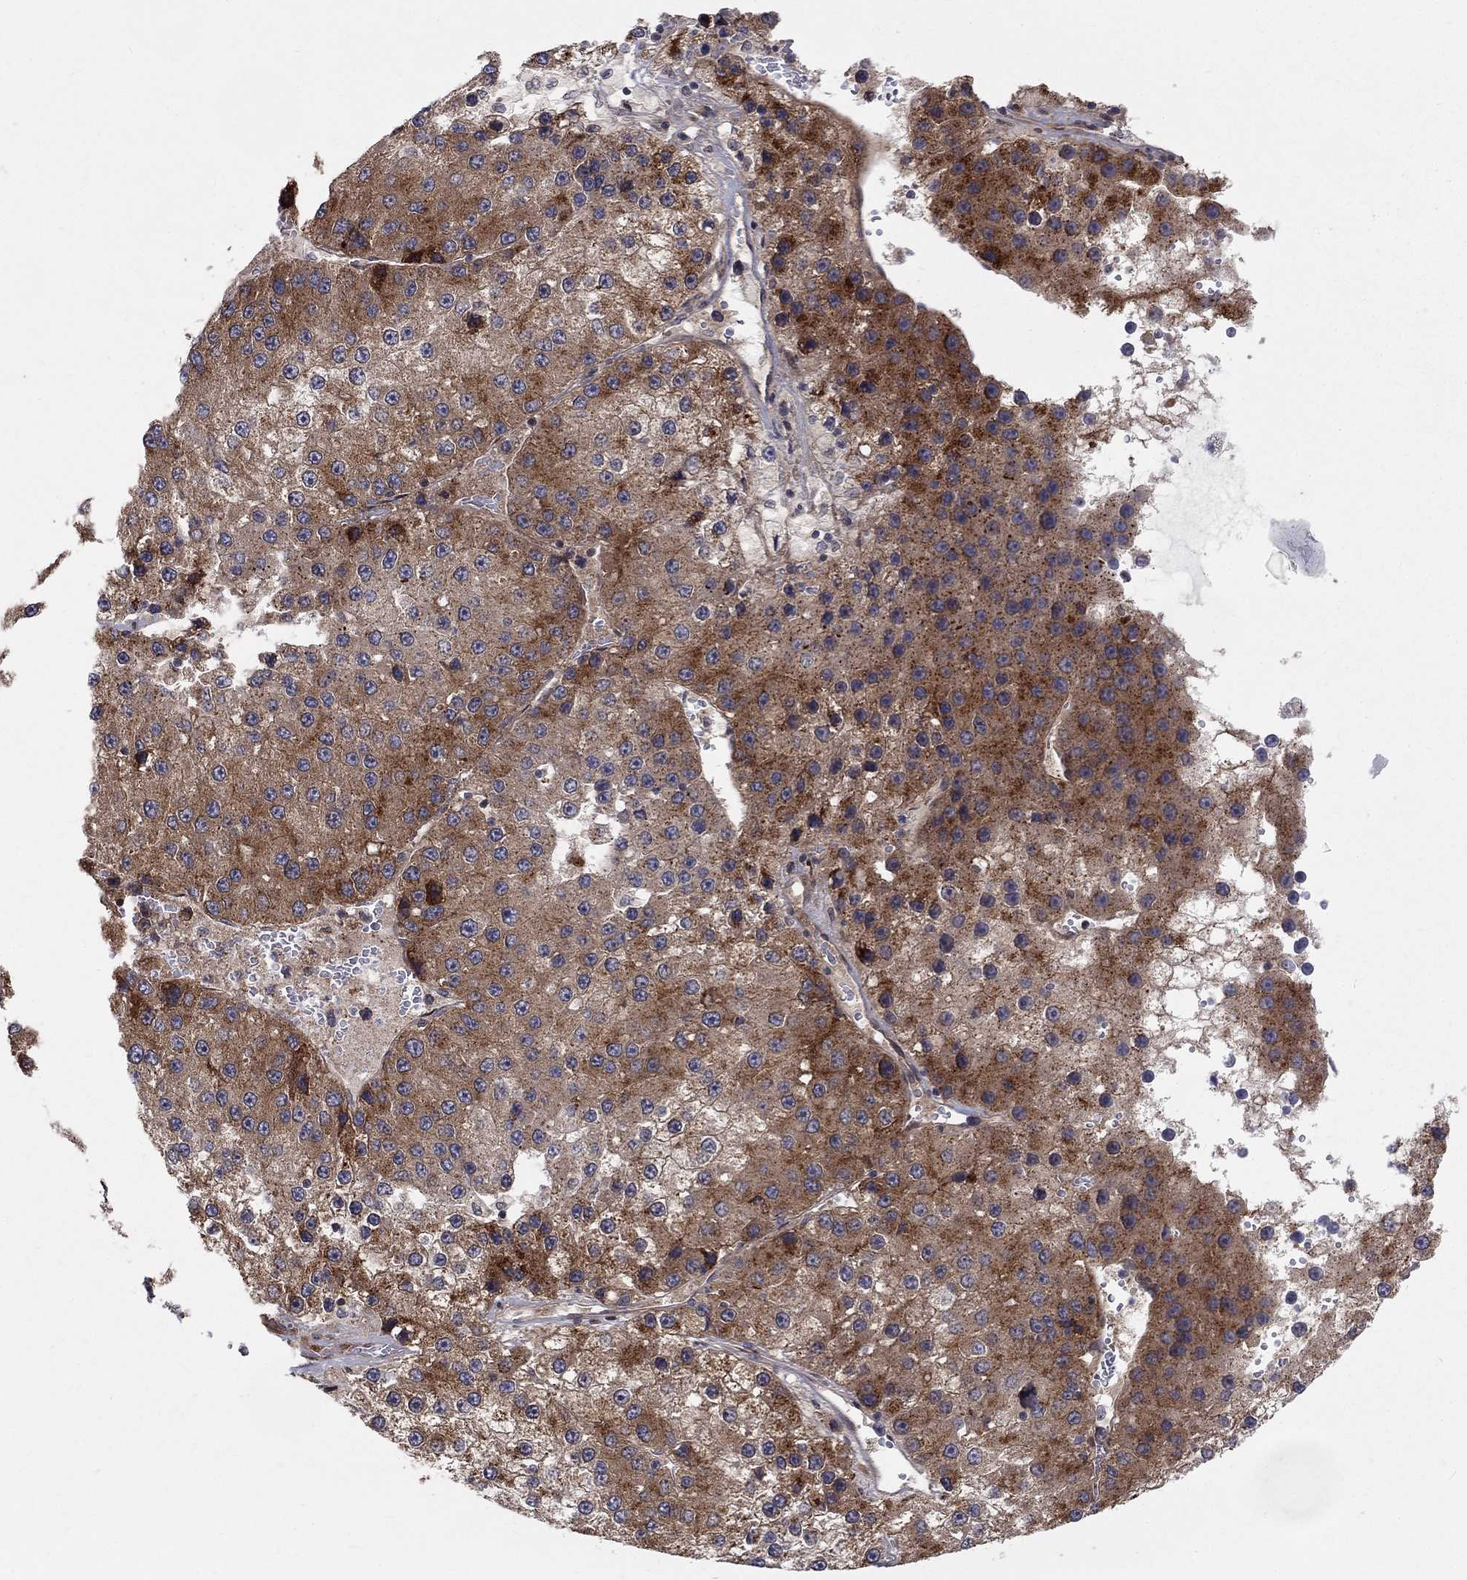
{"staining": {"intensity": "moderate", "quantity": ">75%", "location": "cytoplasmic/membranous"}, "tissue": "liver cancer", "cell_type": "Tumor cells", "image_type": "cancer", "snomed": [{"axis": "morphology", "description": "Carcinoma, Hepatocellular, NOS"}, {"axis": "topography", "description": "Liver"}], "caption": "Human liver cancer (hepatocellular carcinoma) stained for a protein (brown) exhibits moderate cytoplasmic/membranous positive expression in approximately >75% of tumor cells.", "gene": "WDR19", "patient": {"sex": "female", "age": 73}}